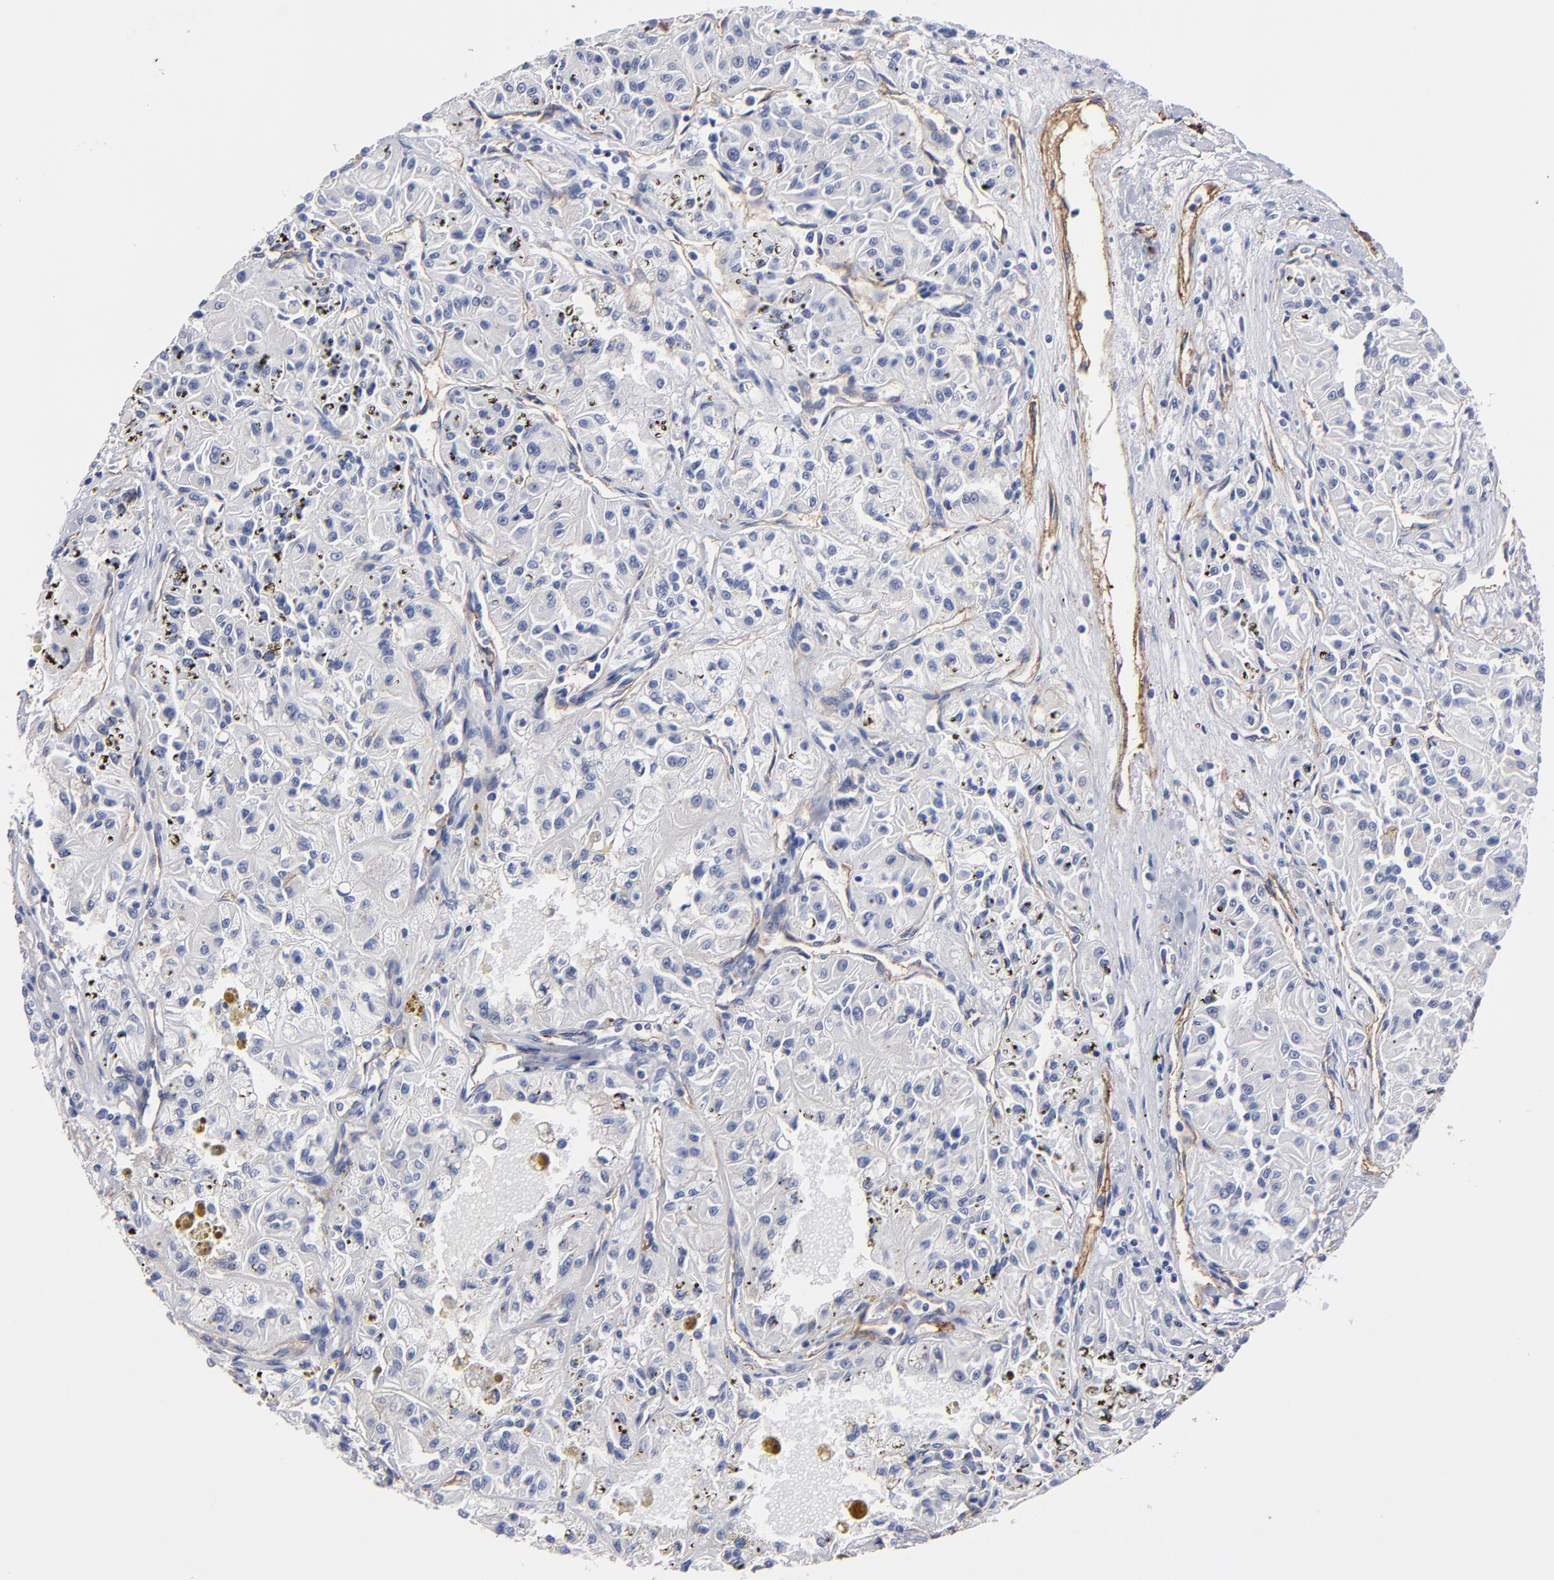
{"staining": {"intensity": "negative", "quantity": "none", "location": "none"}, "tissue": "renal cancer", "cell_type": "Tumor cells", "image_type": "cancer", "snomed": [{"axis": "morphology", "description": "Adenocarcinoma, NOS"}, {"axis": "topography", "description": "Kidney"}], "caption": "Immunohistochemistry (IHC) histopathology image of human renal cancer (adenocarcinoma) stained for a protein (brown), which displays no positivity in tumor cells. (DAB immunohistochemistry with hematoxylin counter stain).", "gene": "TM4SF1", "patient": {"sex": "male", "age": 78}}